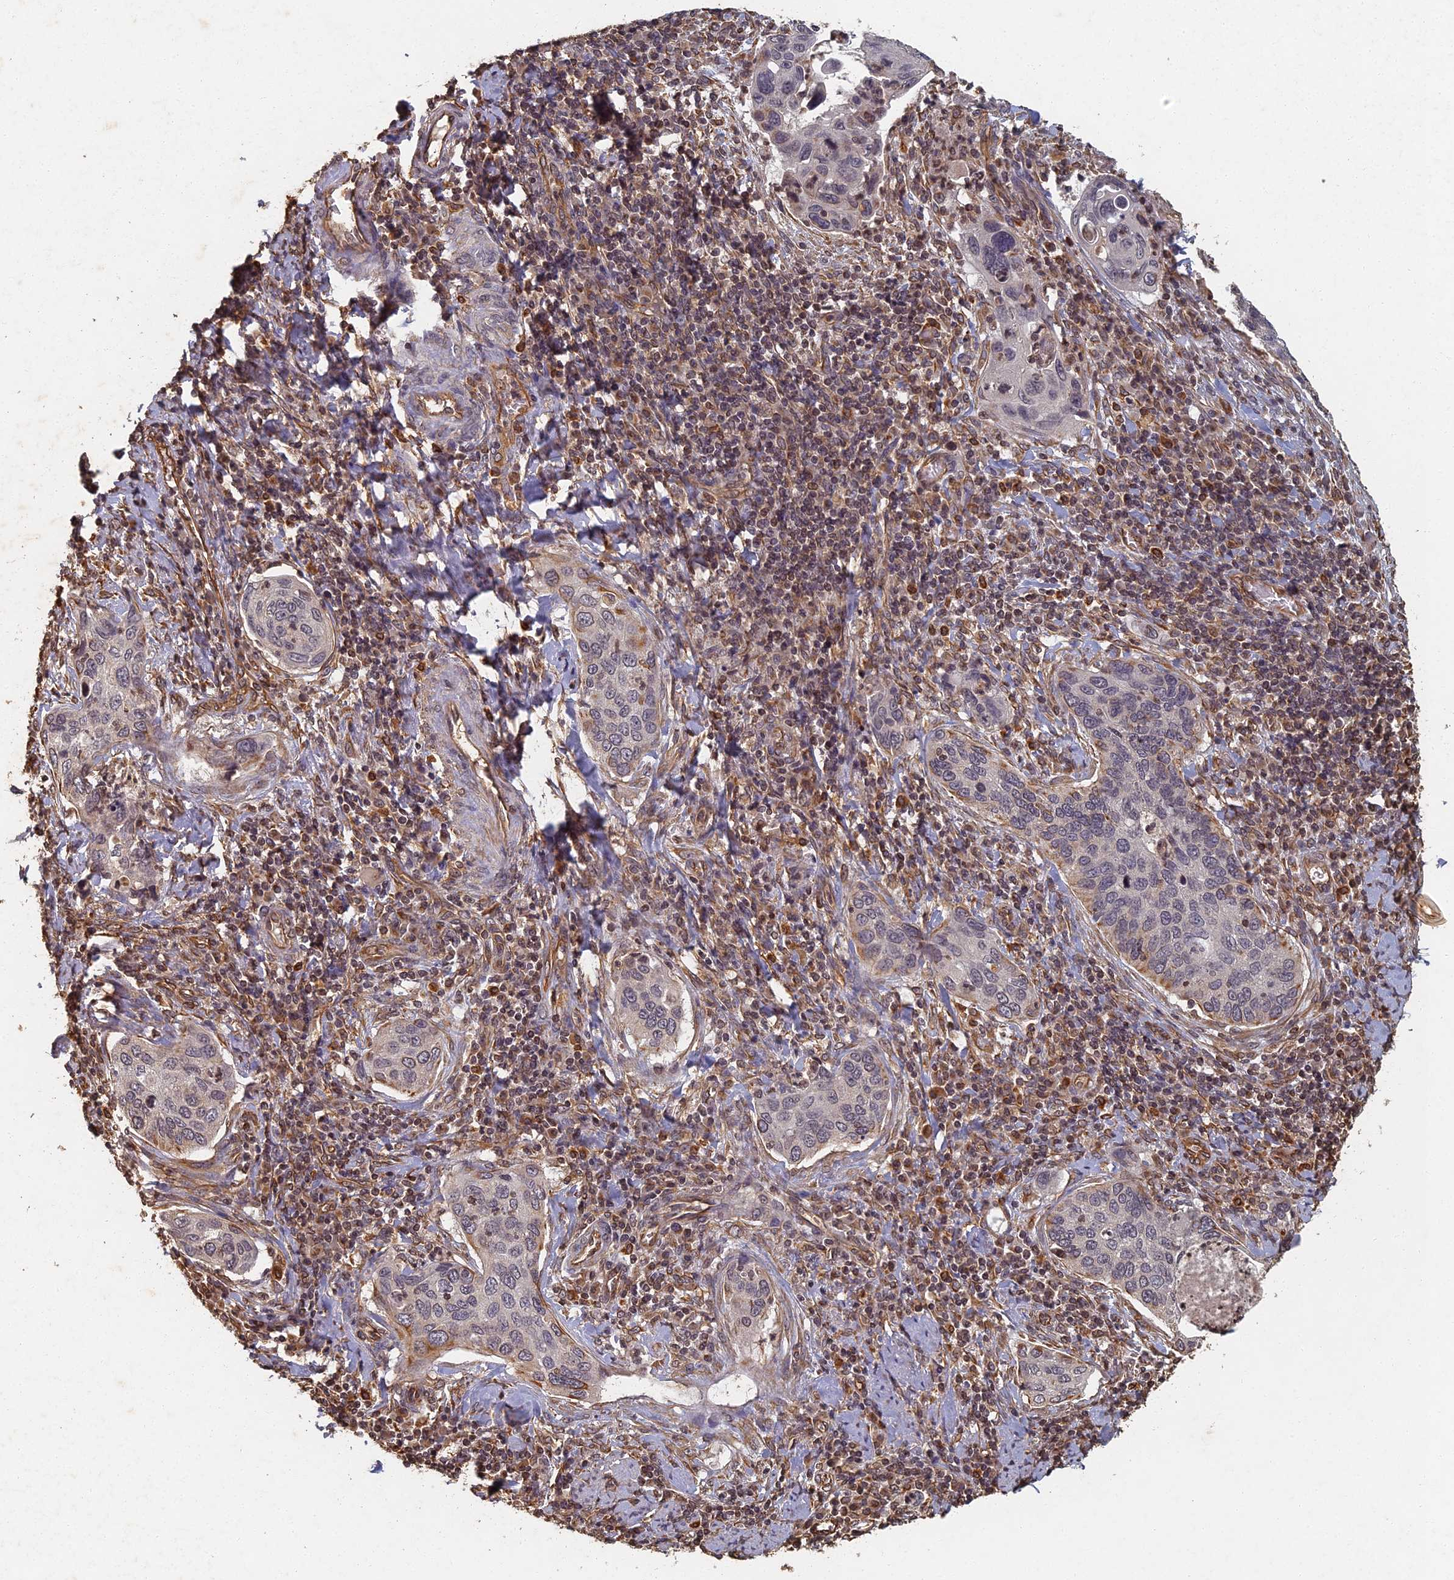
{"staining": {"intensity": "weak", "quantity": "<25%", "location": "cytoplasmic/membranous"}, "tissue": "cervical cancer", "cell_type": "Tumor cells", "image_type": "cancer", "snomed": [{"axis": "morphology", "description": "Squamous cell carcinoma, NOS"}, {"axis": "topography", "description": "Cervix"}], "caption": "DAB immunohistochemical staining of human cervical squamous cell carcinoma demonstrates no significant staining in tumor cells.", "gene": "ABCB10", "patient": {"sex": "female", "age": 53}}